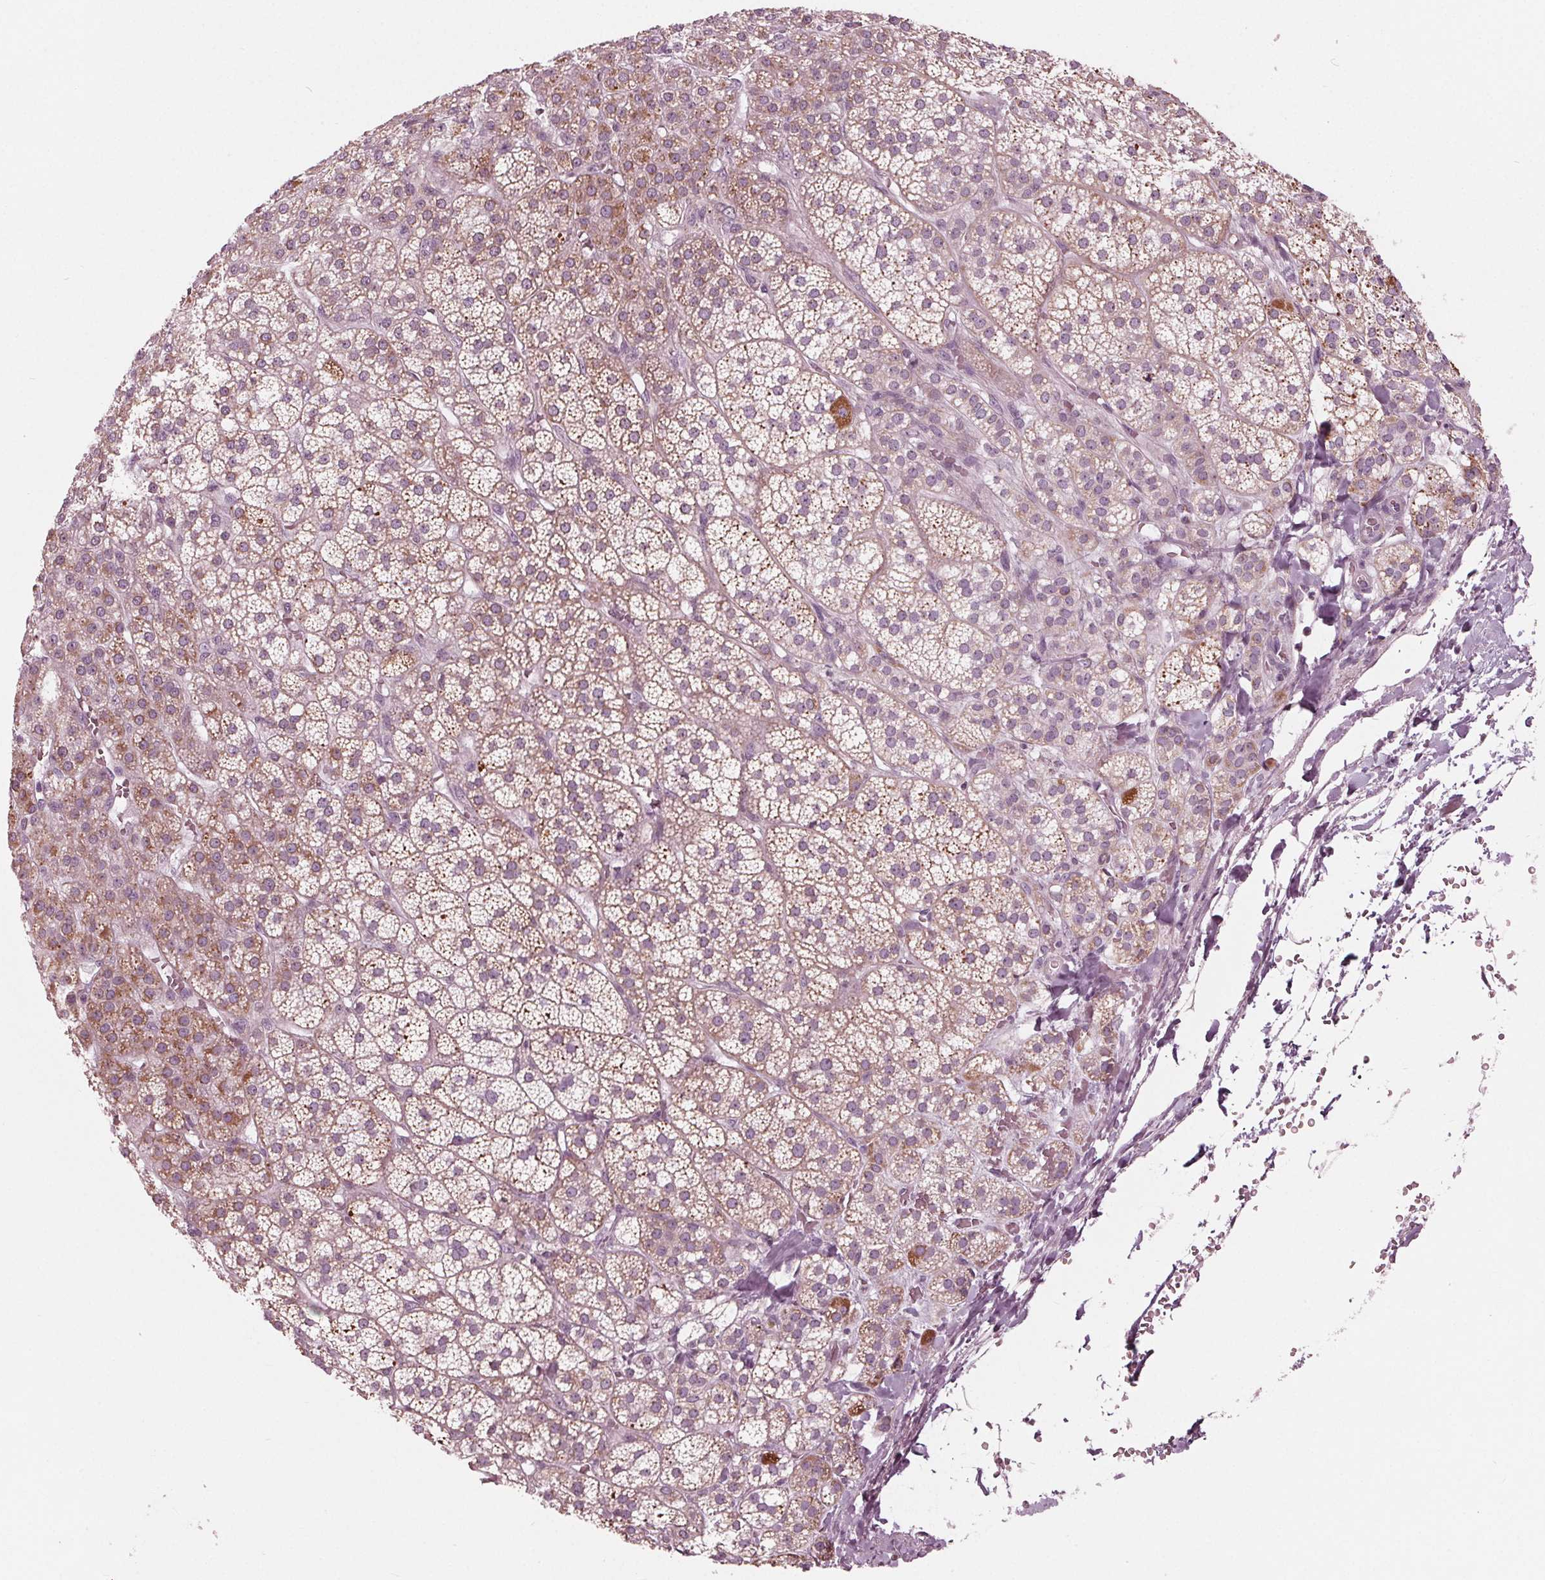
{"staining": {"intensity": "moderate", "quantity": "25%-75%", "location": "cytoplasmic/membranous"}, "tissue": "adrenal gland", "cell_type": "Glandular cells", "image_type": "normal", "snomed": [{"axis": "morphology", "description": "Normal tissue, NOS"}, {"axis": "topography", "description": "Adrenal gland"}], "caption": "Immunohistochemical staining of unremarkable human adrenal gland exhibits moderate cytoplasmic/membranous protein staining in about 25%-75% of glandular cells. The protein of interest is stained brown, and the nuclei are stained in blue (DAB IHC with brightfield microscopy, high magnification).", "gene": "CLN6", "patient": {"sex": "female", "age": 60}}